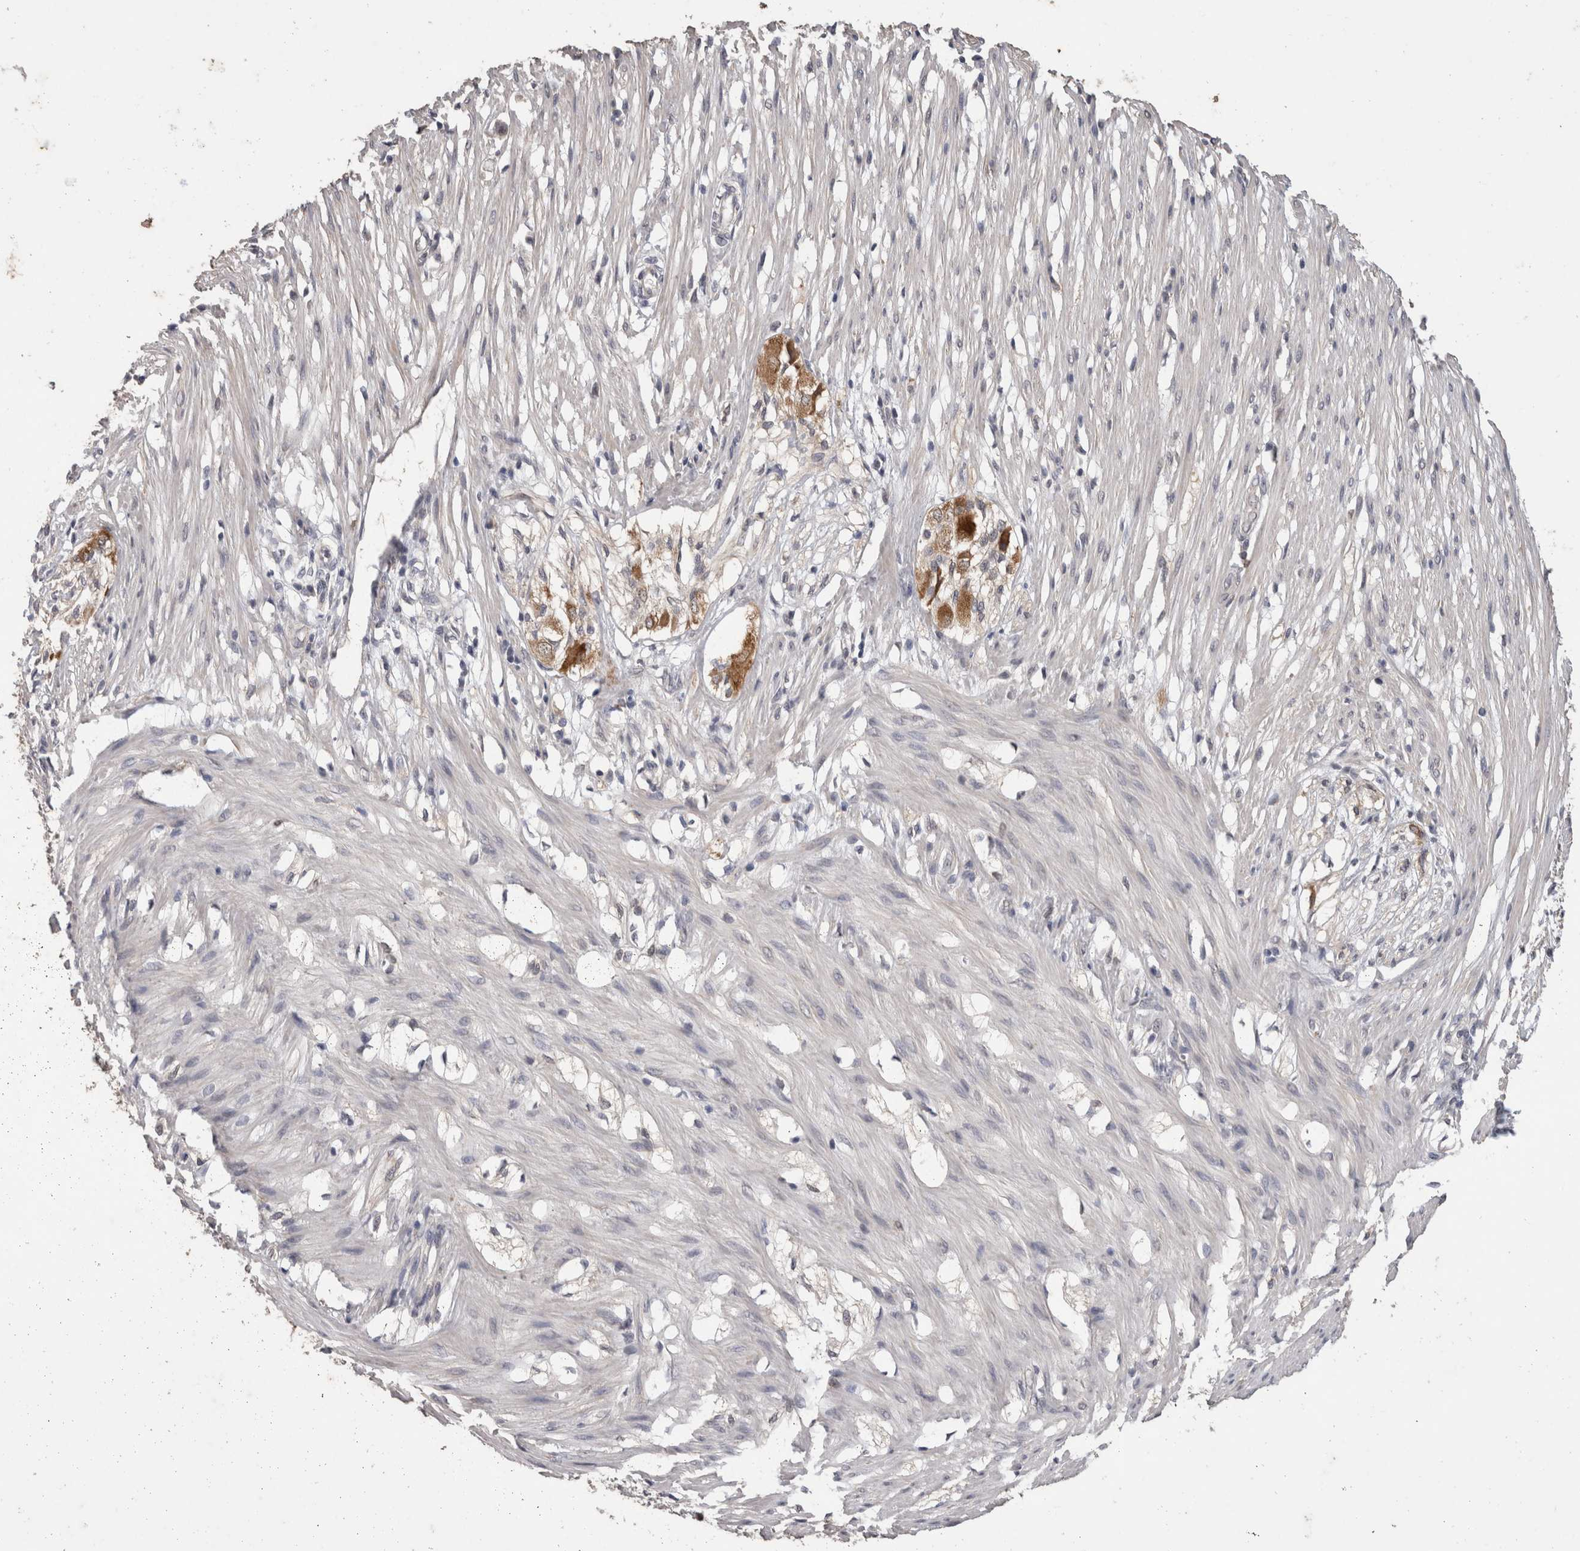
{"staining": {"intensity": "negative", "quantity": "none", "location": "none"}, "tissue": "smooth muscle", "cell_type": "Smooth muscle cells", "image_type": "normal", "snomed": [{"axis": "morphology", "description": "Normal tissue, NOS"}, {"axis": "morphology", "description": "Adenocarcinoma, NOS"}, {"axis": "topography", "description": "Smooth muscle"}, {"axis": "topography", "description": "Colon"}], "caption": "This is an immunohistochemistry photomicrograph of unremarkable smooth muscle. There is no positivity in smooth muscle cells.", "gene": "FHOD3", "patient": {"sex": "male", "age": 14}}